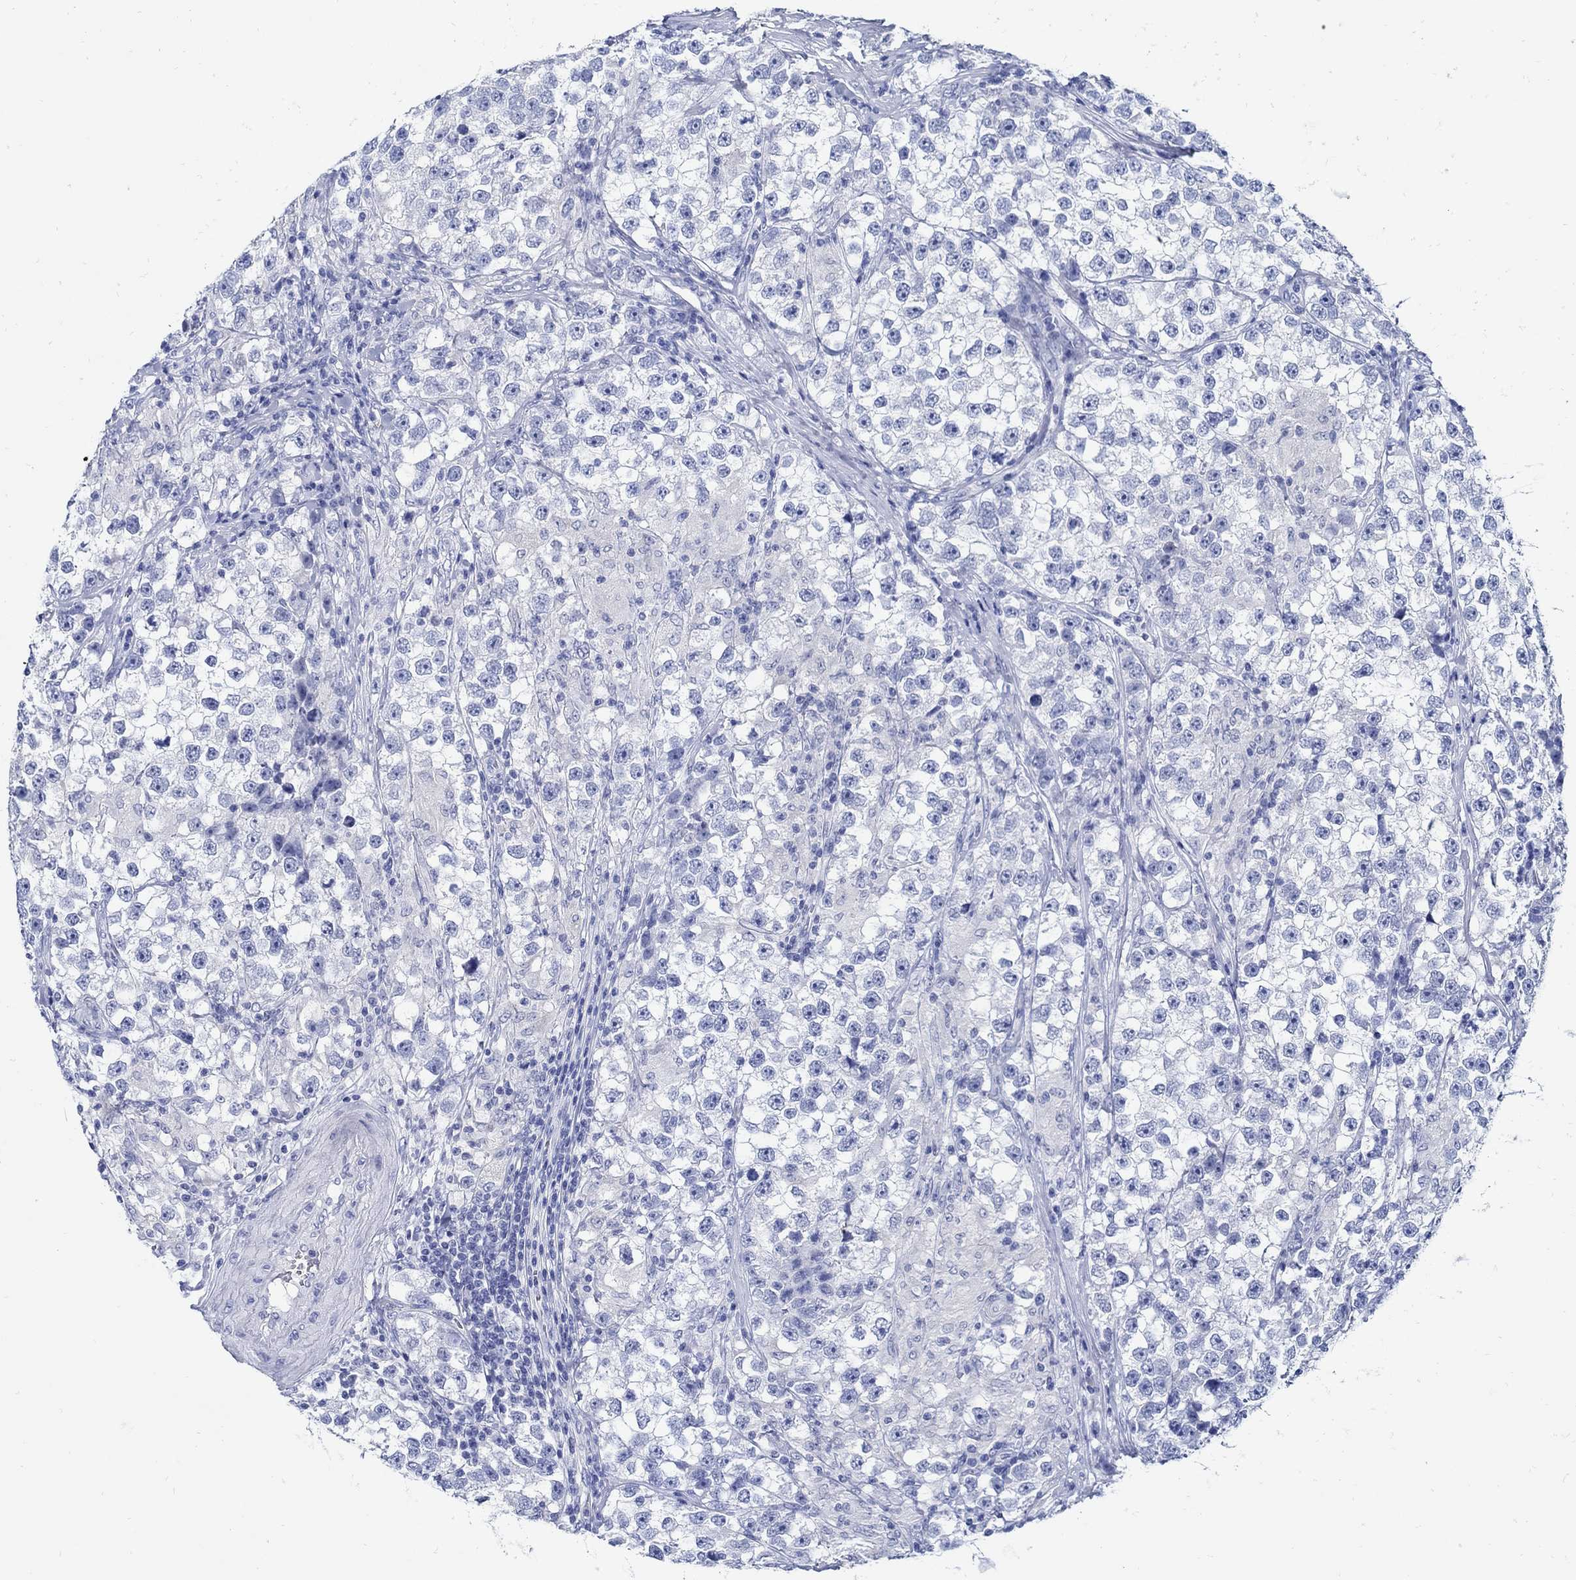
{"staining": {"intensity": "negative", "quantity": "none", "location": "none"}, "tissue": "testis cancer", "cell_type": "Tumor cells", "image_type": "cancer", "snomed": [{"axis": "morphology", "description": "Seminoma, NOS"}, {"axis": "topography", "description": "Testis"}], "caption": "Protein analysis of testis seminoma exhibits no significant staining in tumor cells.", "gene": "PAX9", "patient": {"sex": "male", "age": 46}}